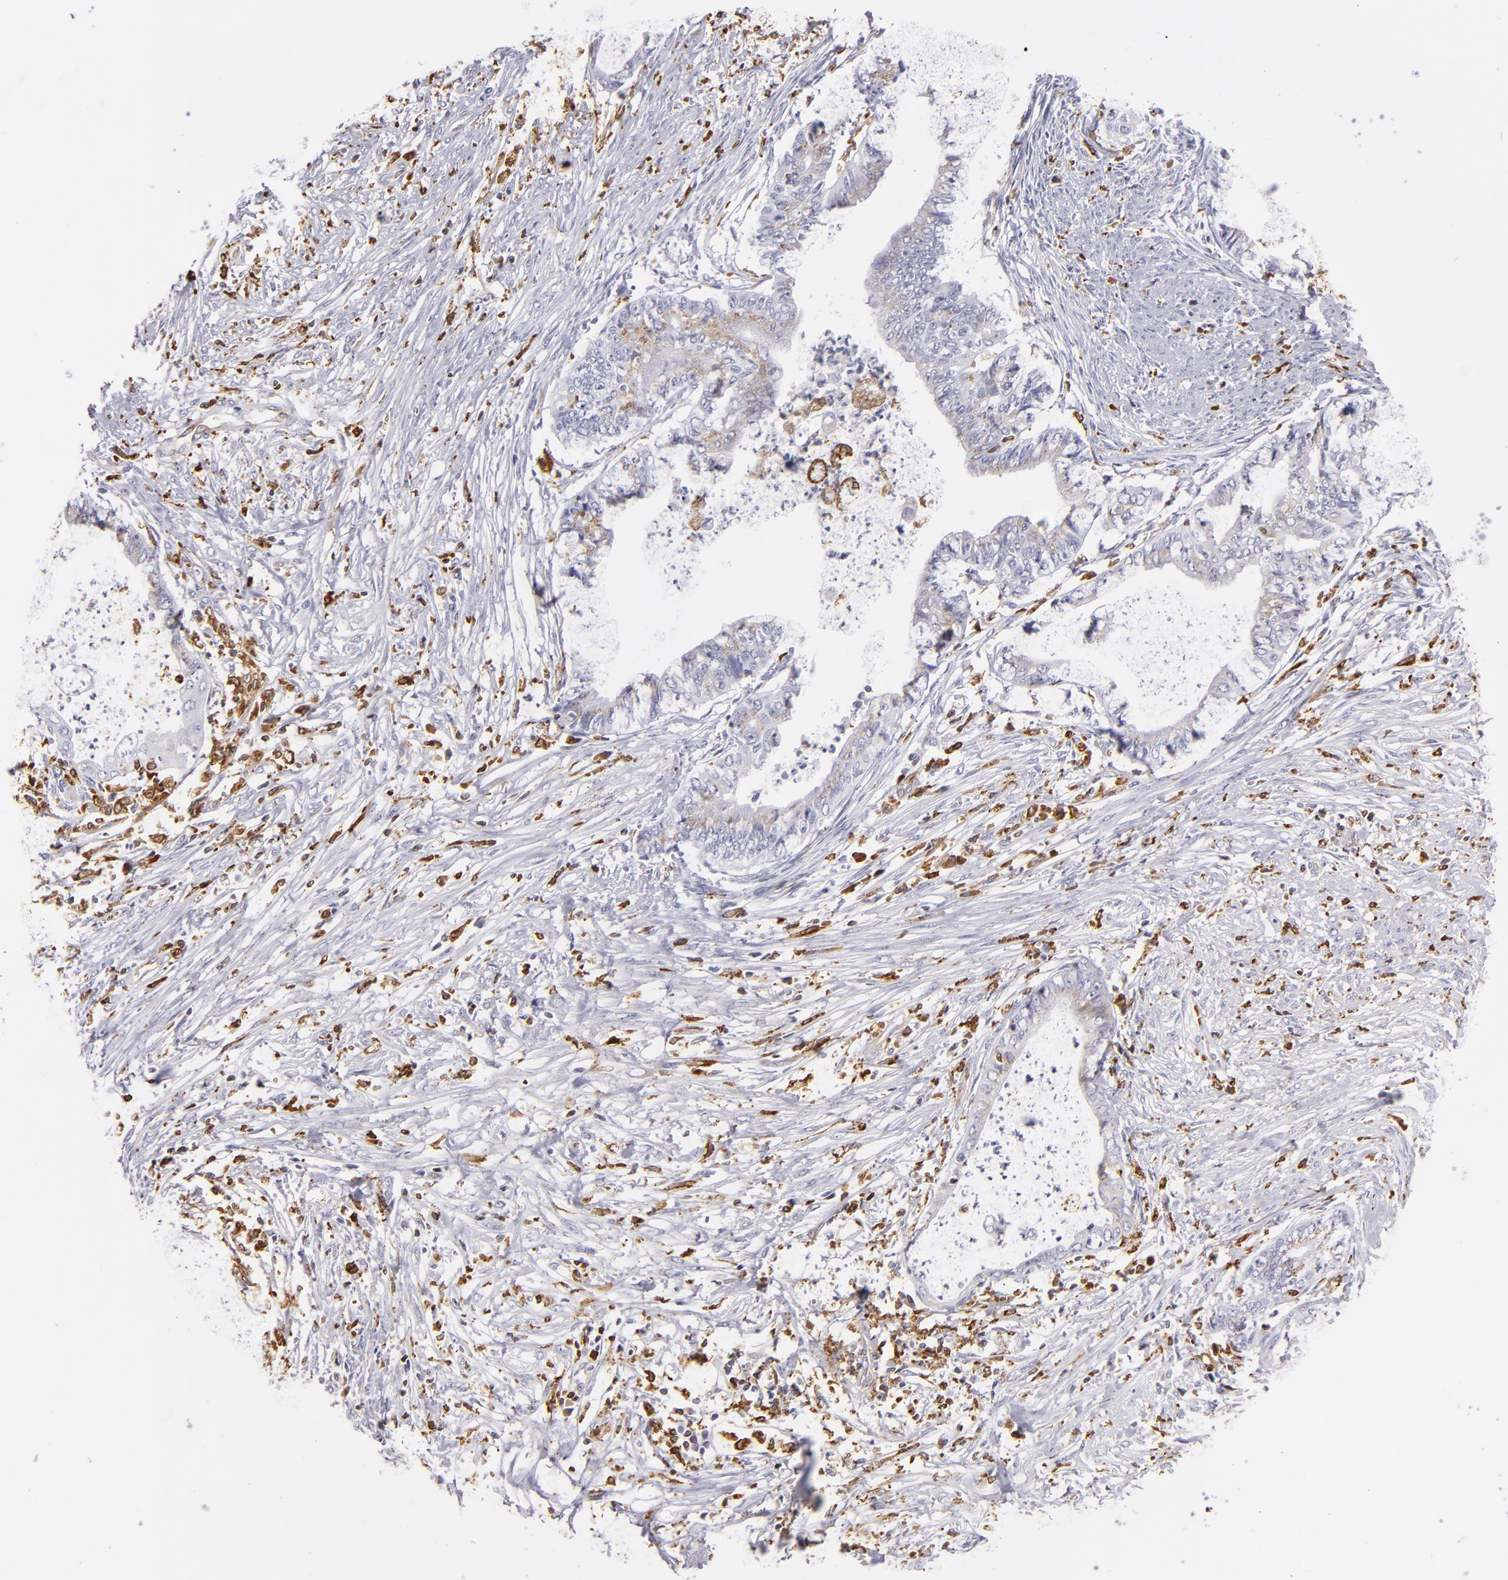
{"staining": {"intensity": "weak", "quantity": "25%-75%", "location": "cytoplasmic/membranous"}, "tissue": "endometrial cancer", "cell_type": "Tumor cells", "image_type": "cancer", "snomed": [{"axis": "morphology", "description": "Necrosis, NOS"}, {"axis": "morphology", "description": "Adenocarcinoma, NOS"}, {"axis": "topography", "description": "Endometrium"}], "caption": "DAB immunohistochemical staining of endometrial adenocarcinoma reveals weak cytoplasmic/membranous protein positivity in approximately 25%-75% of tumor cells.", "gene": "CD74", "patient": {"sex": "female", "age": 79}}